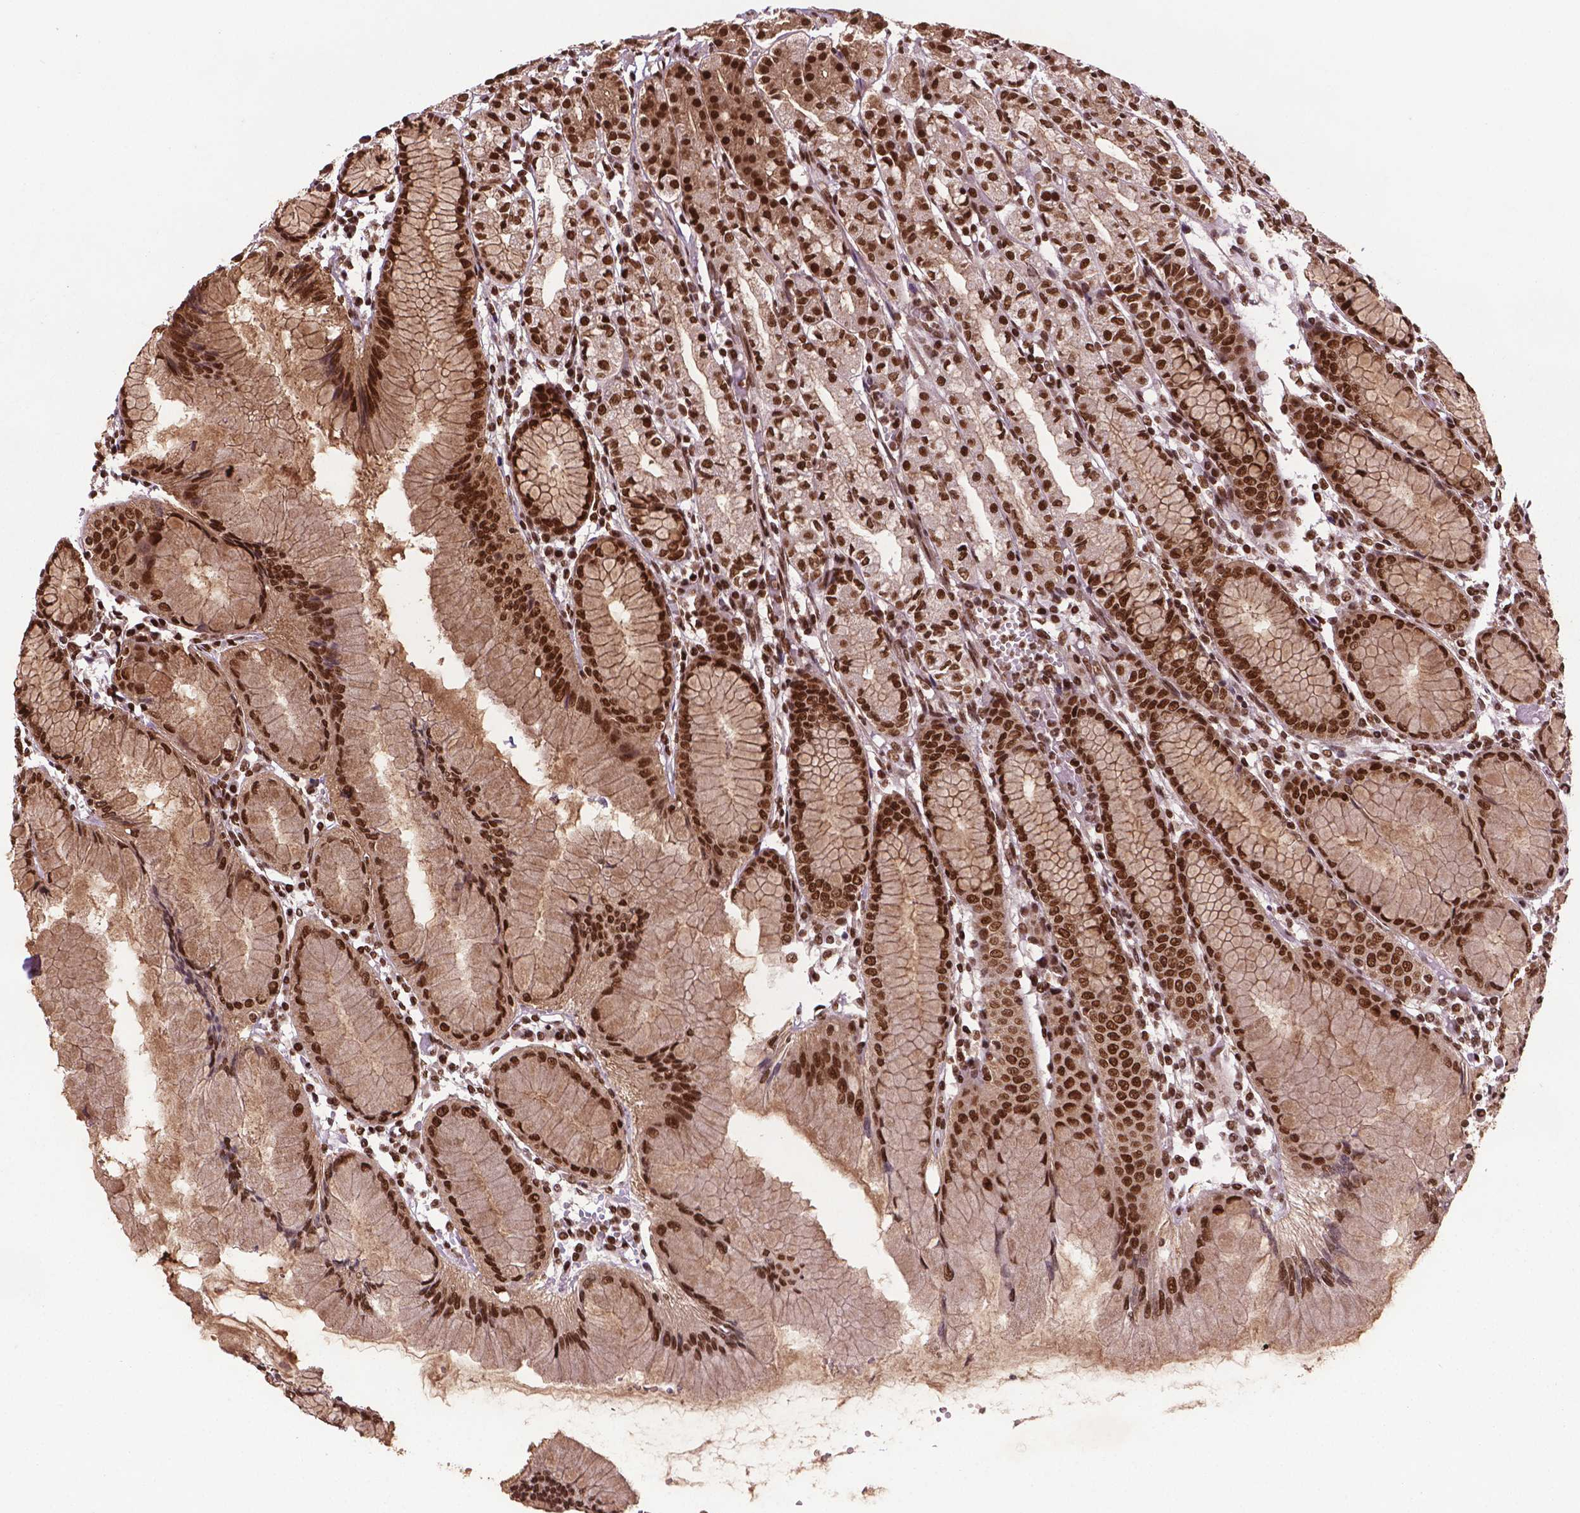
{"staining": {"intensity": "strong", "quantity": ">75%", "location": "nuclear"}, "tissue": "stomach", "cell_type": "Glandular cells", "image_type": "normal", "snomed": [{"axis": "morphology", "description": "Normal tissue, NOS"}, {"axis": "topography", "description": "Stomach"}], "caption": "An image of human stomach stained for a protein exhibits strong nuclear brown staining in glandular cells. Nuclei are stained in blue.", "gene": "SIRT6", "patient": {"sex": "female", "age": 57}}